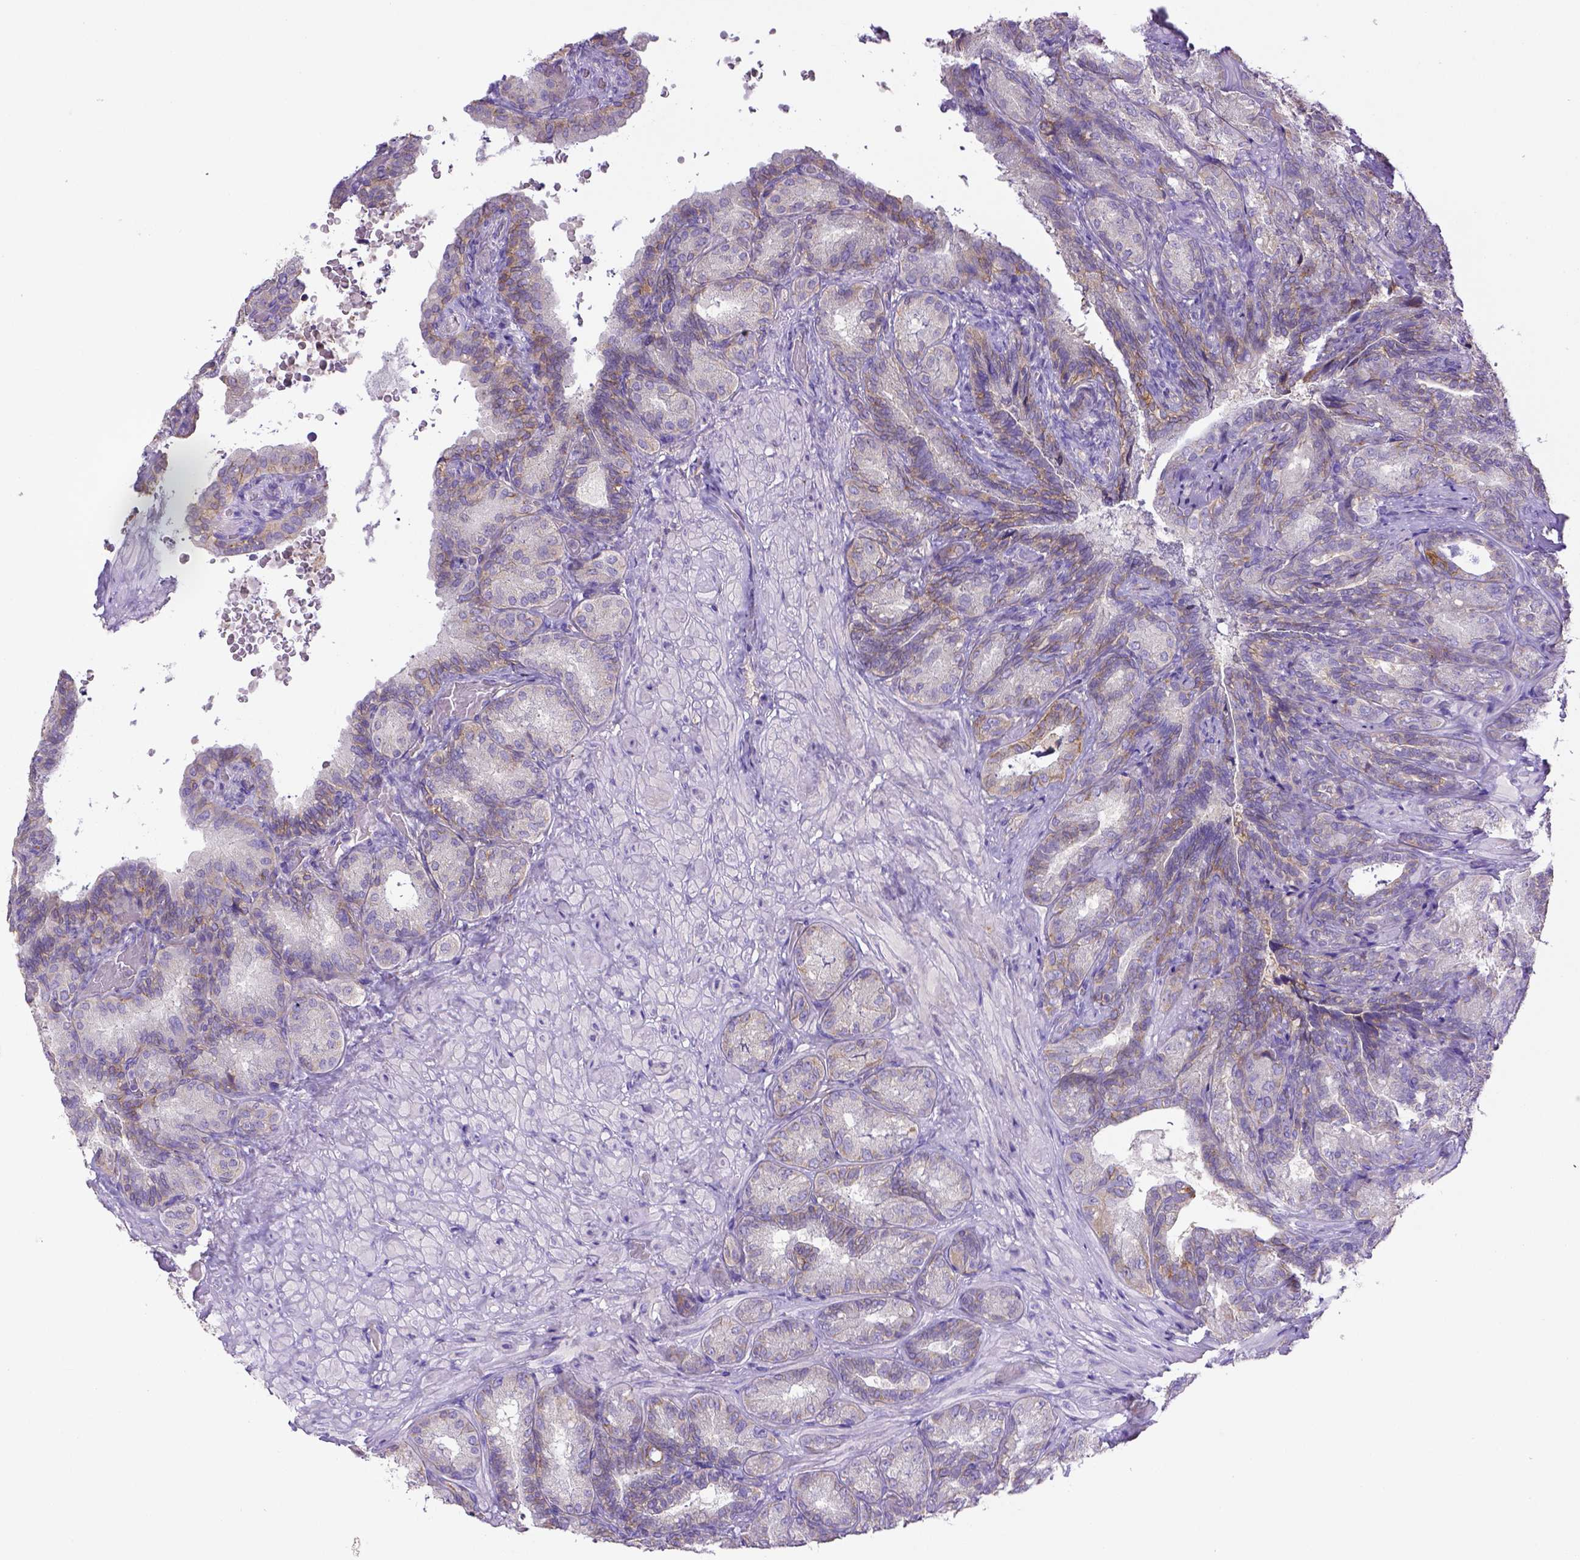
{"staining": {"intensity": "weak", "quantity": "<25%", "location": "cytoplasmic/membranous"}, "tissue": "seminal vesicle", "cell_type": "Glandular cells", "image_type": "normal", "snomed": [{"axis": "morphology", "description": "Normal tissue, NOS"}, {"axis": "topography", "description": "Seminal veicle"}], "caption": "Immunohistochemistry of unremarkable human seminal vesicle shows no positivity in glandular cells.", "gene": "CD40", "patient": {"sex": "male", "age": 68}}